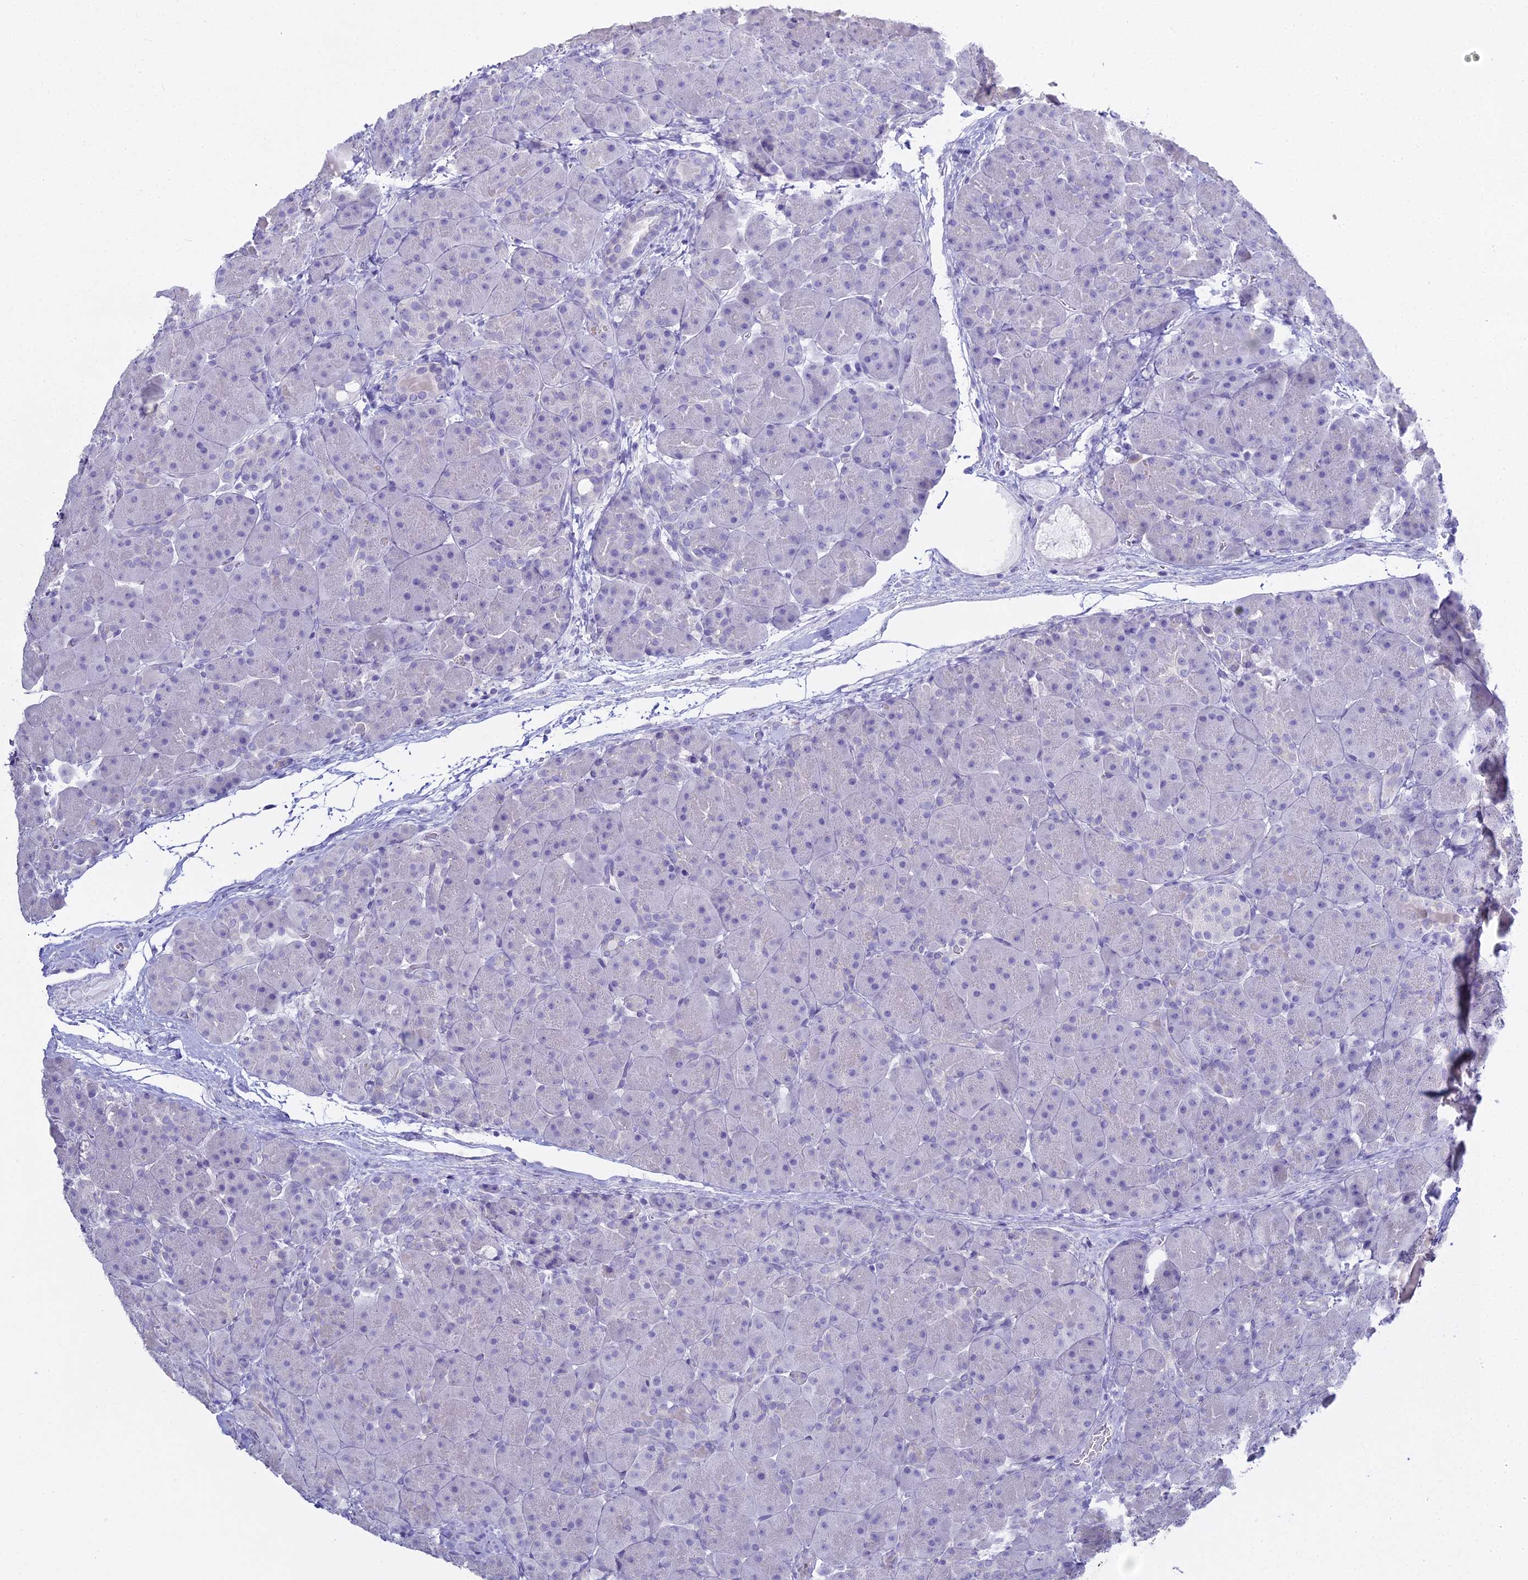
{"staining": {"intensity": "negative", "quantity": "none", "location": "none"}, "tissue": "pancreas", "cell_type": "Exocrine glandular cells", "image_type": "normal", "snomed": [{"axis": "morphology", "description": "Normal tissue, NOS"}, {"axis": "topography", "description": "Pancreas"}], "caption": "A micrograph of pancreas stained for a protein exhibits no brown staining in exocrine glandular cells.", "gene": "S100A7", "patient": {"sex": "male", "age": 66}}